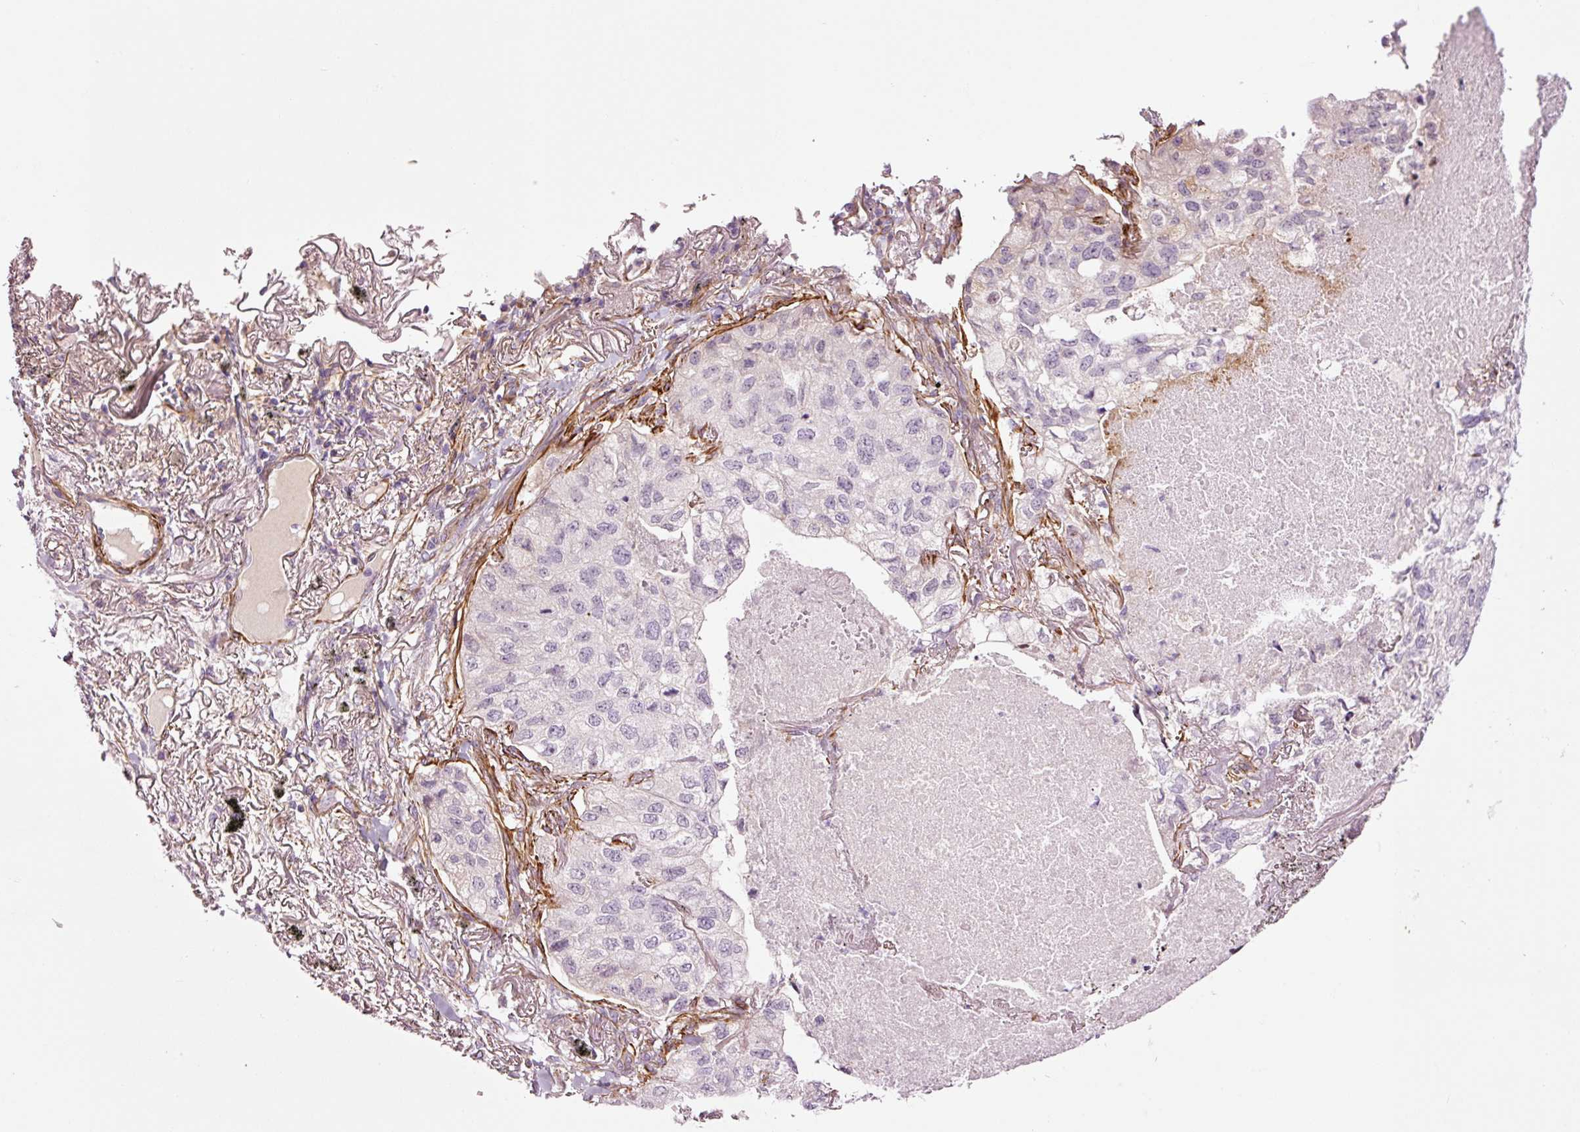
{"staining": {"intensity": "negative", "quantity": "none", "location": "none"}, "tissue": "lung cancer", "cell_type": "Tumor cells", "image_type": "cancer", "snomed": [{"axis": "morphology", "description": "Adenocarcinoma, NOS"}, {"axis": "topography", "description": "Lung"}], "caption": "High magnification brightfield microscopy of lung adenocarcinoma stained with DAB (3,3'-diaminobenzidine) (brown) and counterstained with hematoxylin (blue): tumor cells show no significant expression. Brightfield microscopy of IHC stained with DAB (brown) and hematoxylin (blue), captured at high magnification.", "gene": "ANKRD20A1", "patient": {"sex": "male", "age": 65}}